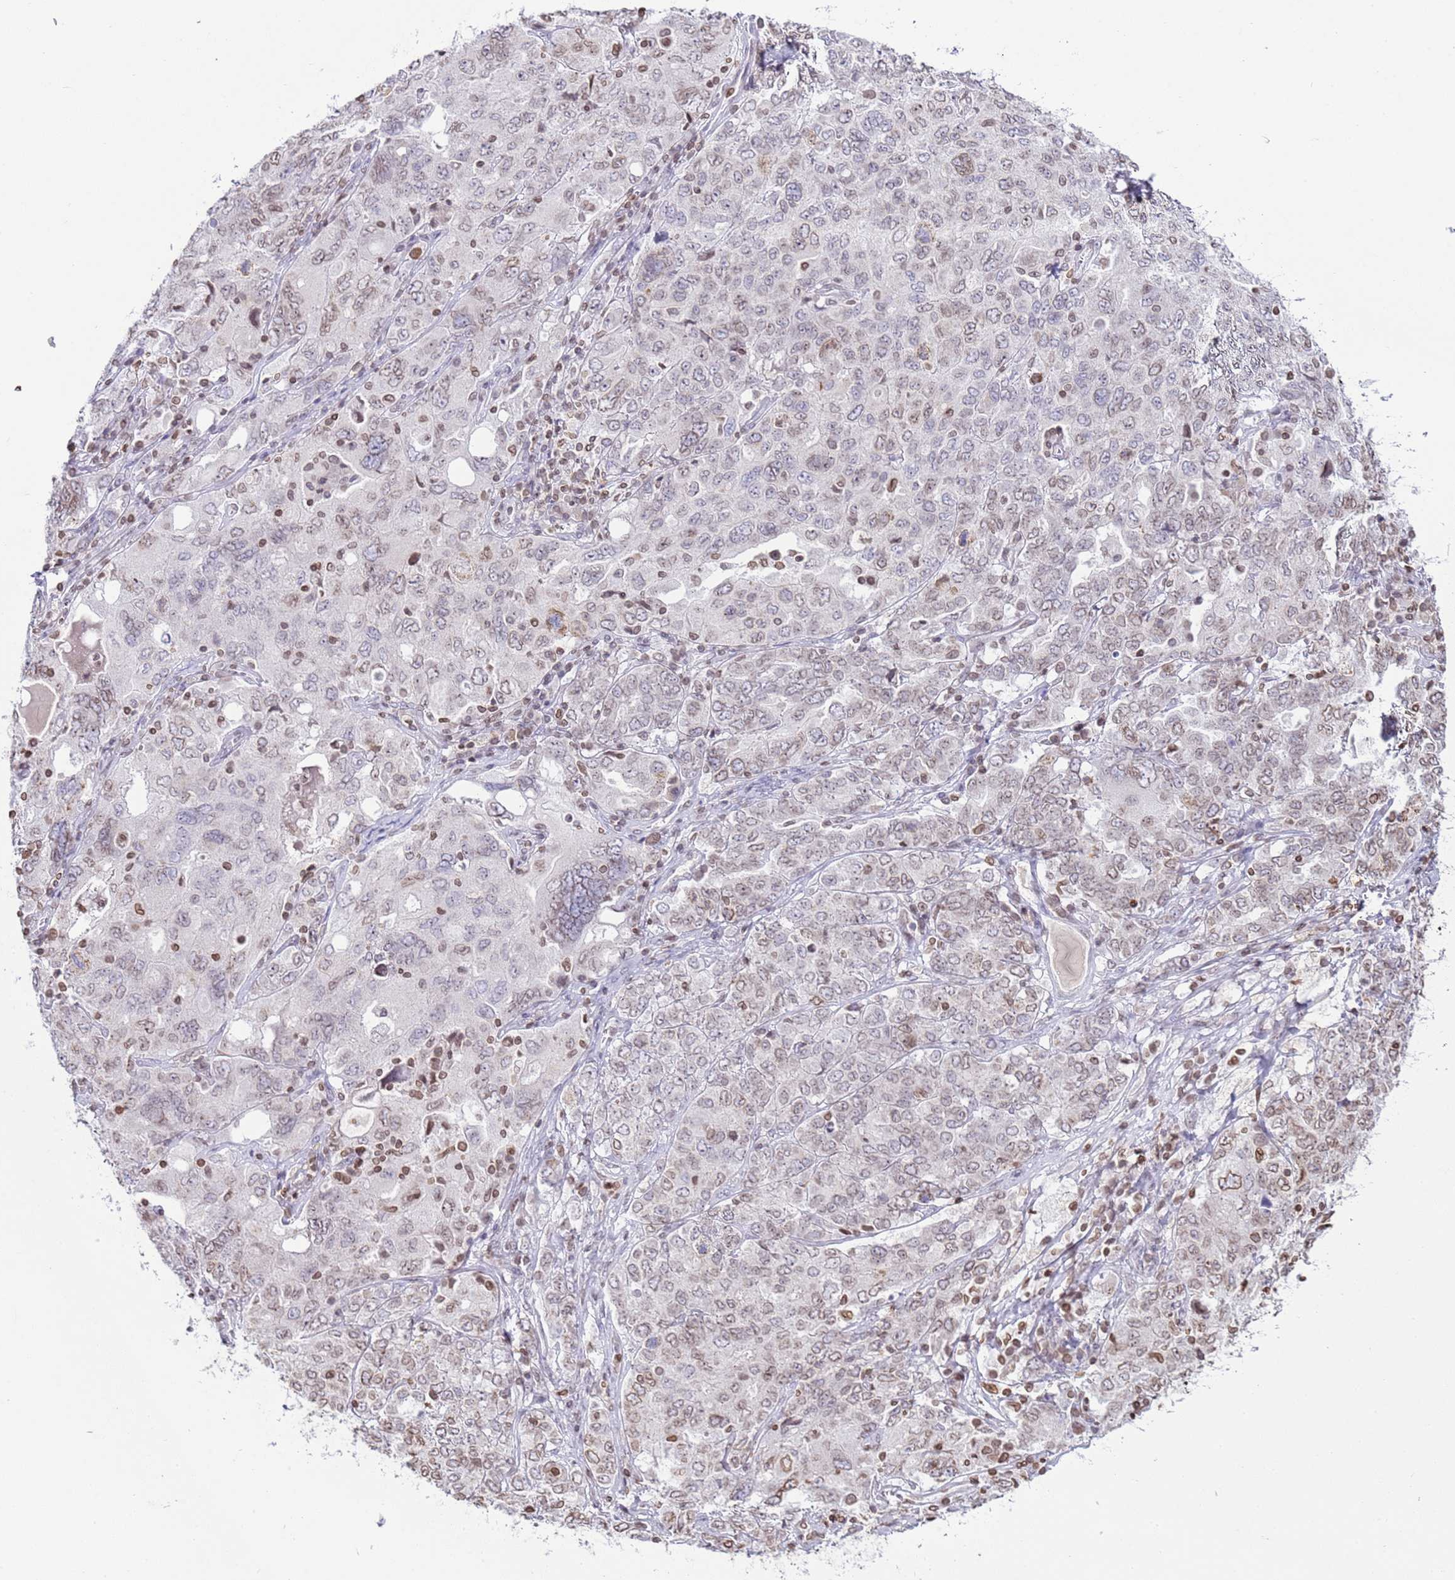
{"staining": {"intensity": "weak", "quantity": "25%-75%", "location": "cytoplasmic/membranous,nuclear"}, "tissue": "ovarian cancer", "cell_type": "Tumor cells", "image_type": "cancer", "snomed": [{"axis": "morphology", "description": "Carcinoma, endometroid"}, {"axis": "topography", "description": "Ovary"}], "caption": "The micrograph demonstrates staining of ovarian cancer (endometroid carcinoma), revealing weak cytoplasmic/membranous and nuclear protein staining (brown color) within tumor cells.", "gene": "DHX37", "patient": {"sex": "female", "age": 62}}